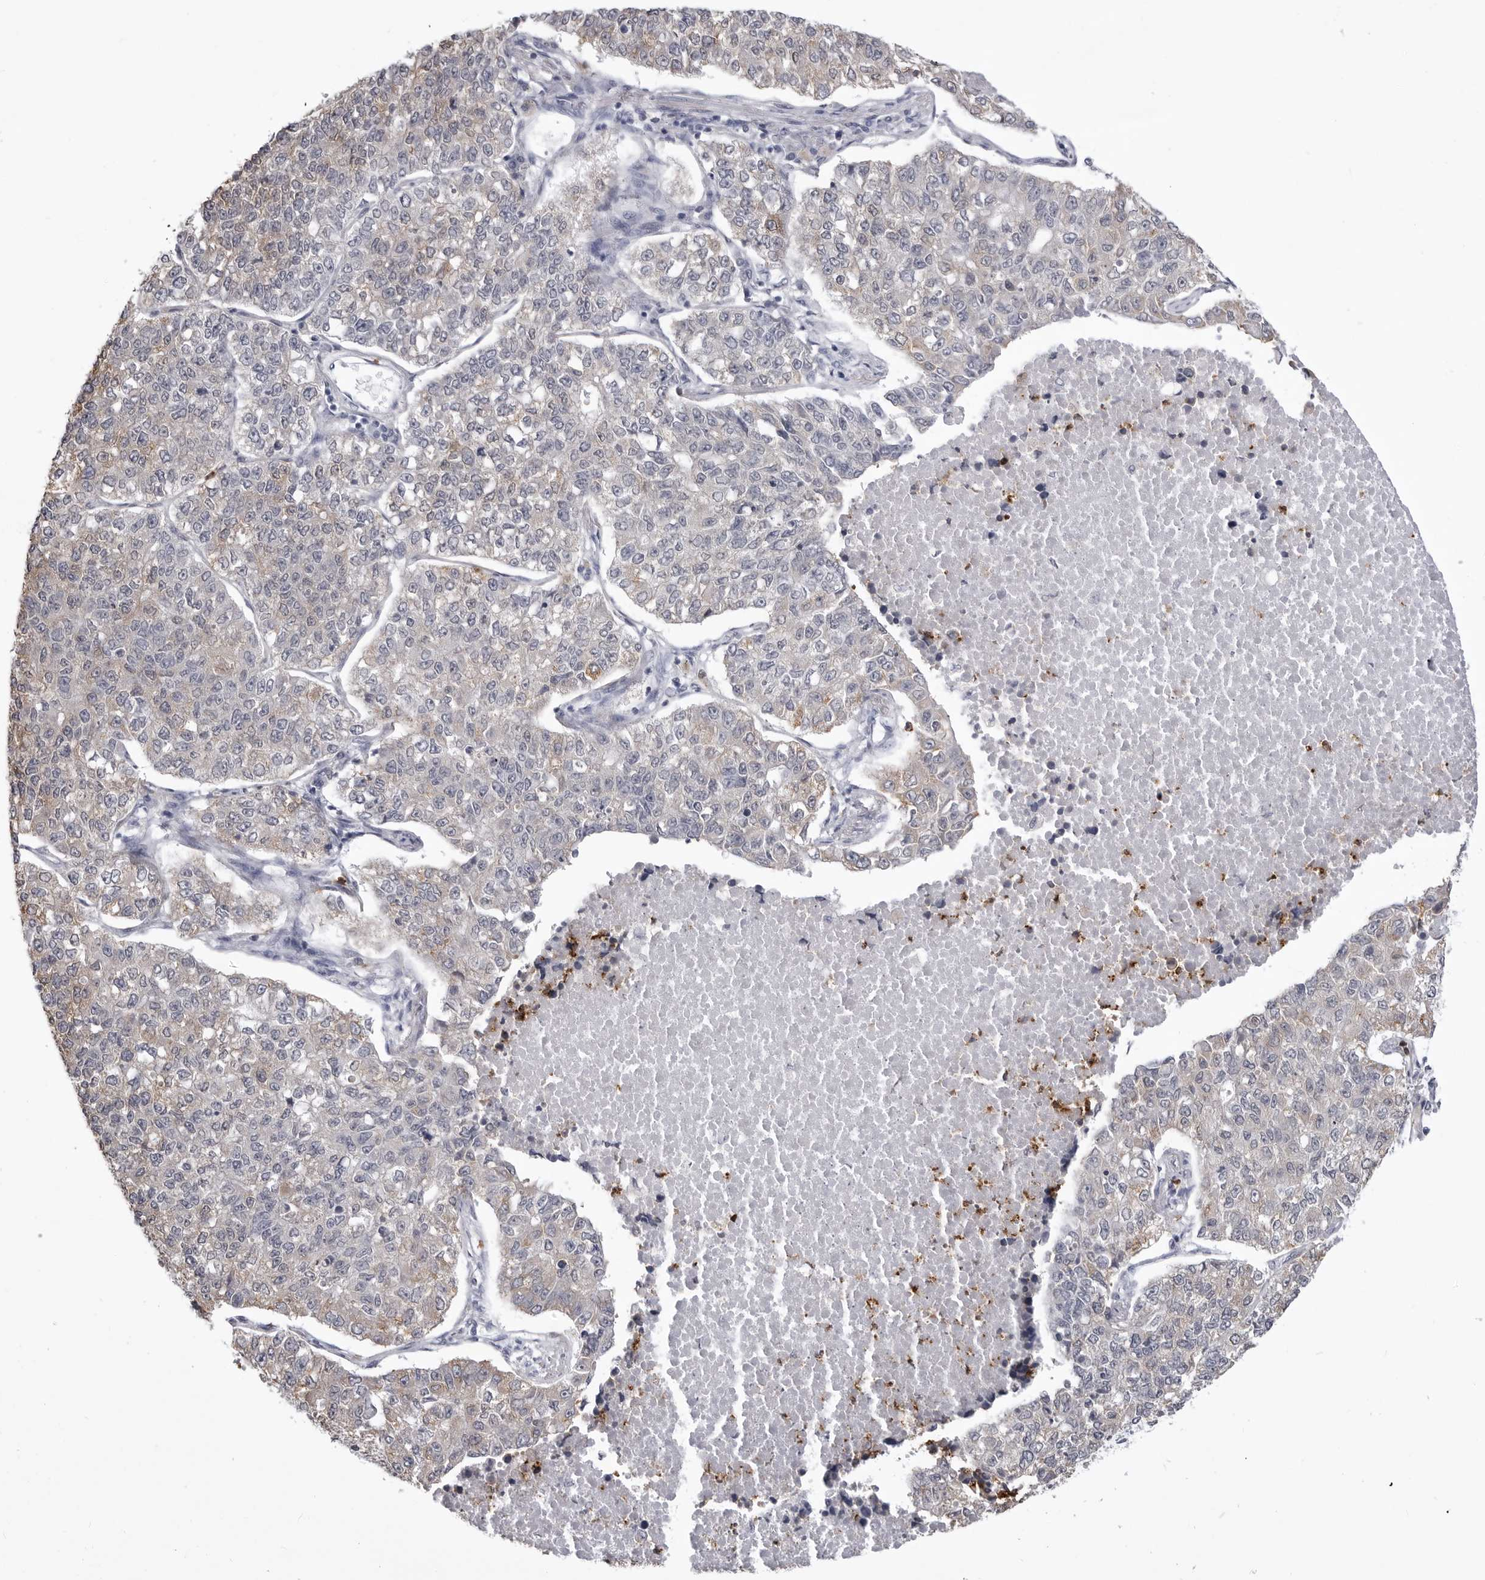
{"staining": {"intensity": "weak", "quantity": "<25%", "location": "cytoplasmic/membranous"}, "tissue": "lung cancer", "cell_type": "Tumor cells", "image_type": "cancer", "snomed": [{"axis": "morphology", "description": "Adenocarcinoma, NOS"}, {"axis": "topography", "description": "Lung"}], "caption": "Immunohistochemistry (IHC) of lung adenocarcinoma exhibits no expression in tumor cells.", "gene": "STAP2", "patient": {"sex": "male", "age": 49}}